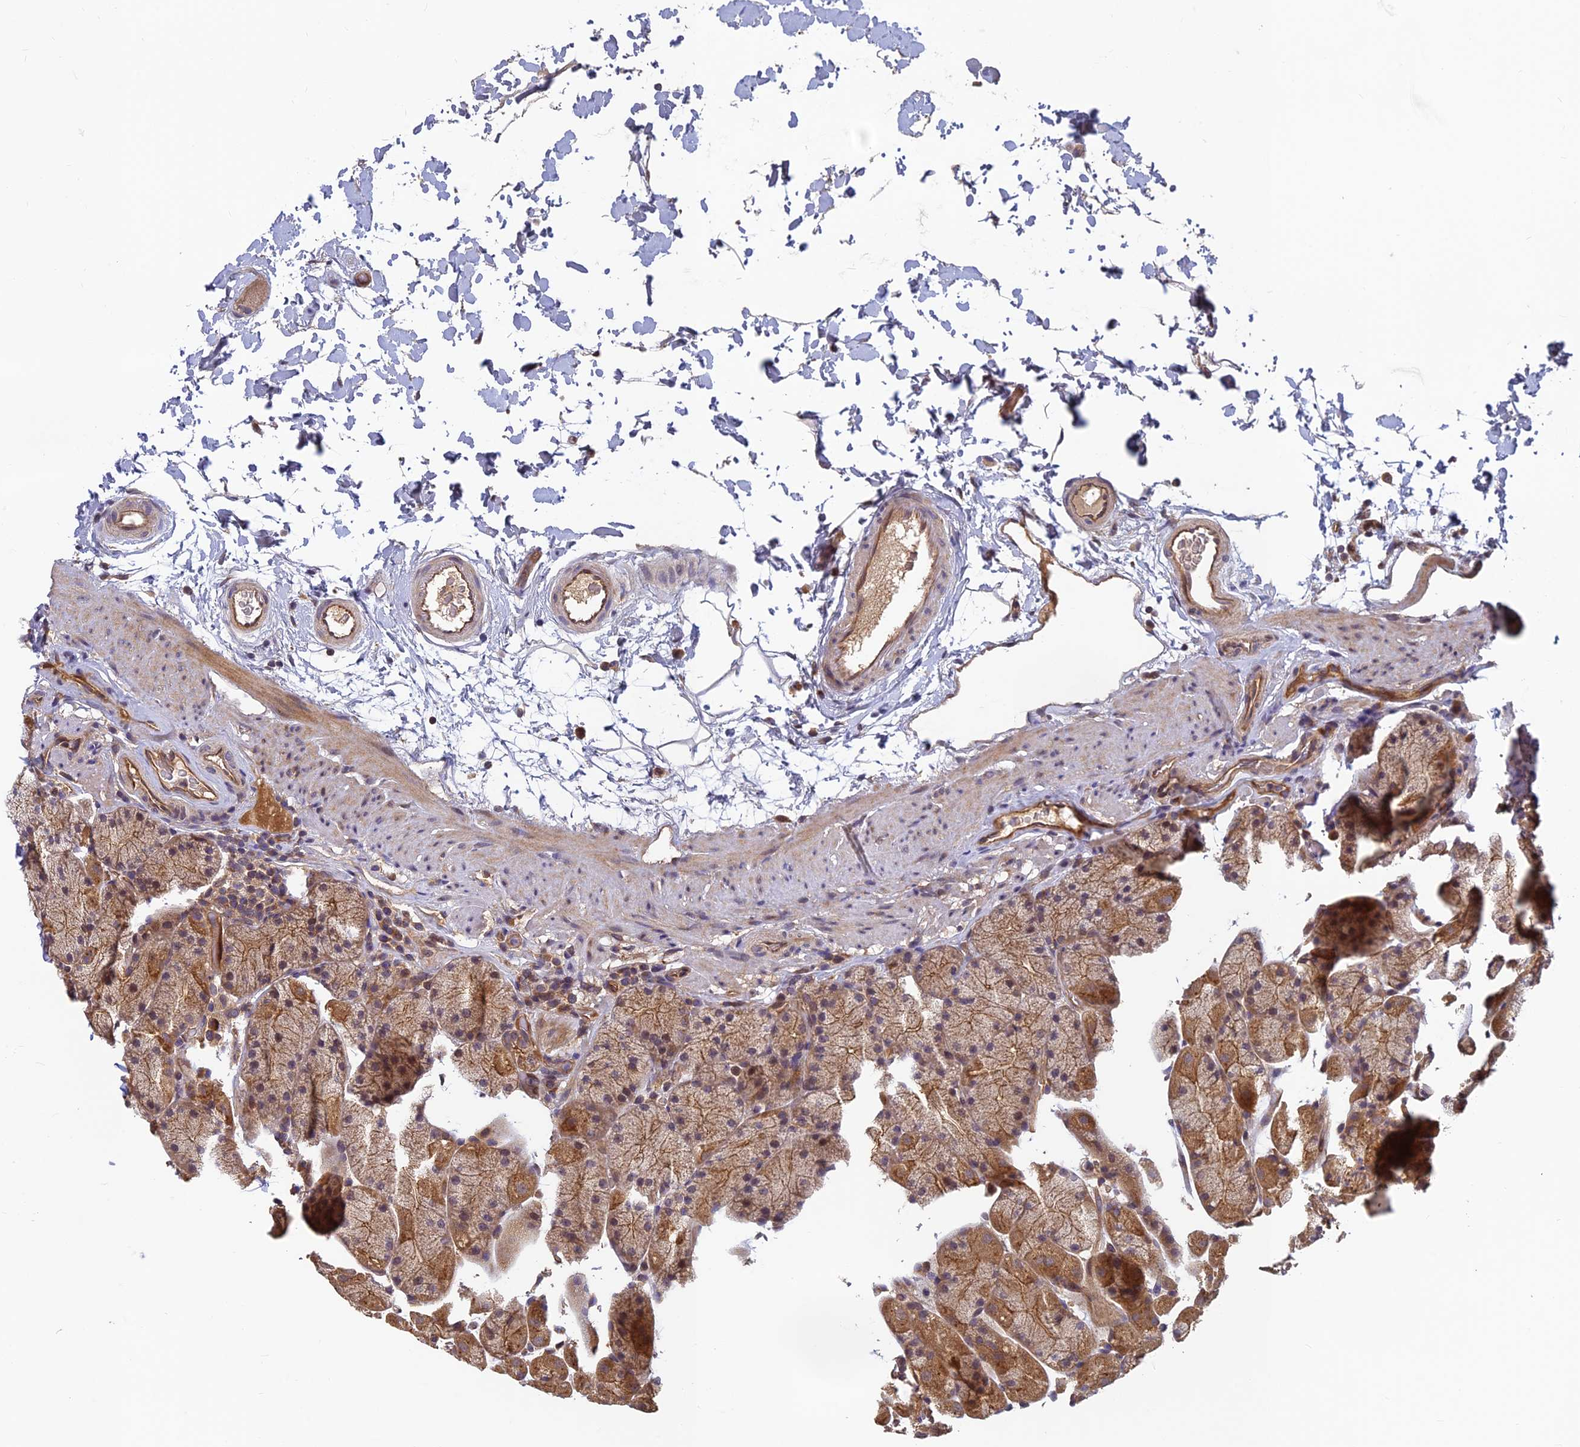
{"staining": {"intensity": "moderate", "quantity": ">75%", "location": "cytoplasmic/membranous,nuclear"}, "tissue": "stomach", "cell_type": "Glandular cells", "image_type": "normal", "snomed": [{"axis": "morphology", "description": "Normal tissue, NOS"}, {"axis": "topography", "description": "Stomach, upper"}, {"axis": "topography", "description": "Stomach, lower"}], "caption": "This is an image of immunohistochemistry (IHC) staining of unremarkable stomach, which shows moderate positivity in the cytoplasmic/membranous,nuclear of glandular cells.", "gene": "PIKFYVE", "patient": {"sex": "male", "age": 67}}